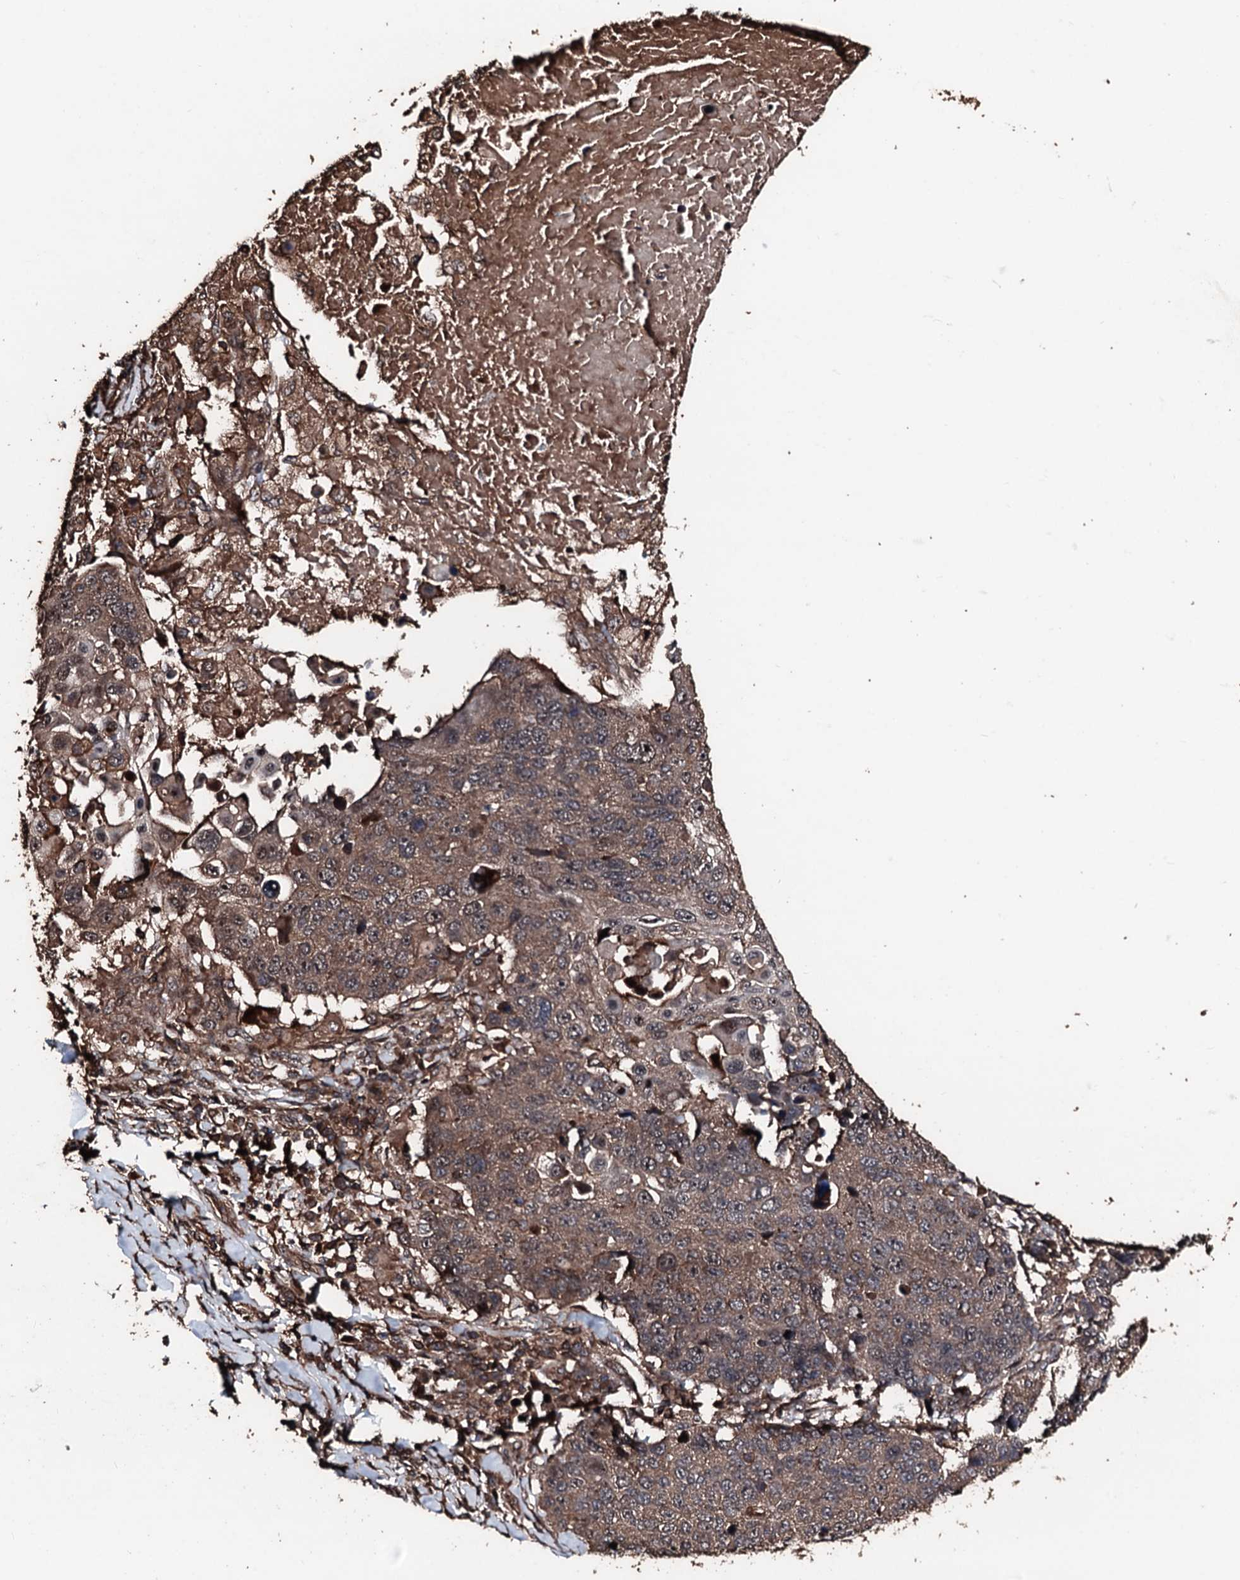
{"staining": {"intensity": "moderate", "quantity": ">75%", "location": "cytoplasmic/membranous"}, "tissue": "lung cancer", "cell_type": "Tumor cells", "image_type": "cancer", "snomed": [{"axis": "morphology", "description": "Normal tissue, NOS"}, {"axis": "morphology", "description": "Squamous cell carcinoma, NOS"}, {"axis": "topography", "description": "Lymph node"}, {"axis": "topography", "description": "Lung"}], "caption": "Protein expression analysis of squamous cell carcinoma (lung) displays moderate cytoplasmic/membranous expression in approximately >75% of tumor cells.", "gene": "KIF18A", "patient": {"sex": "male", "age": 66}}